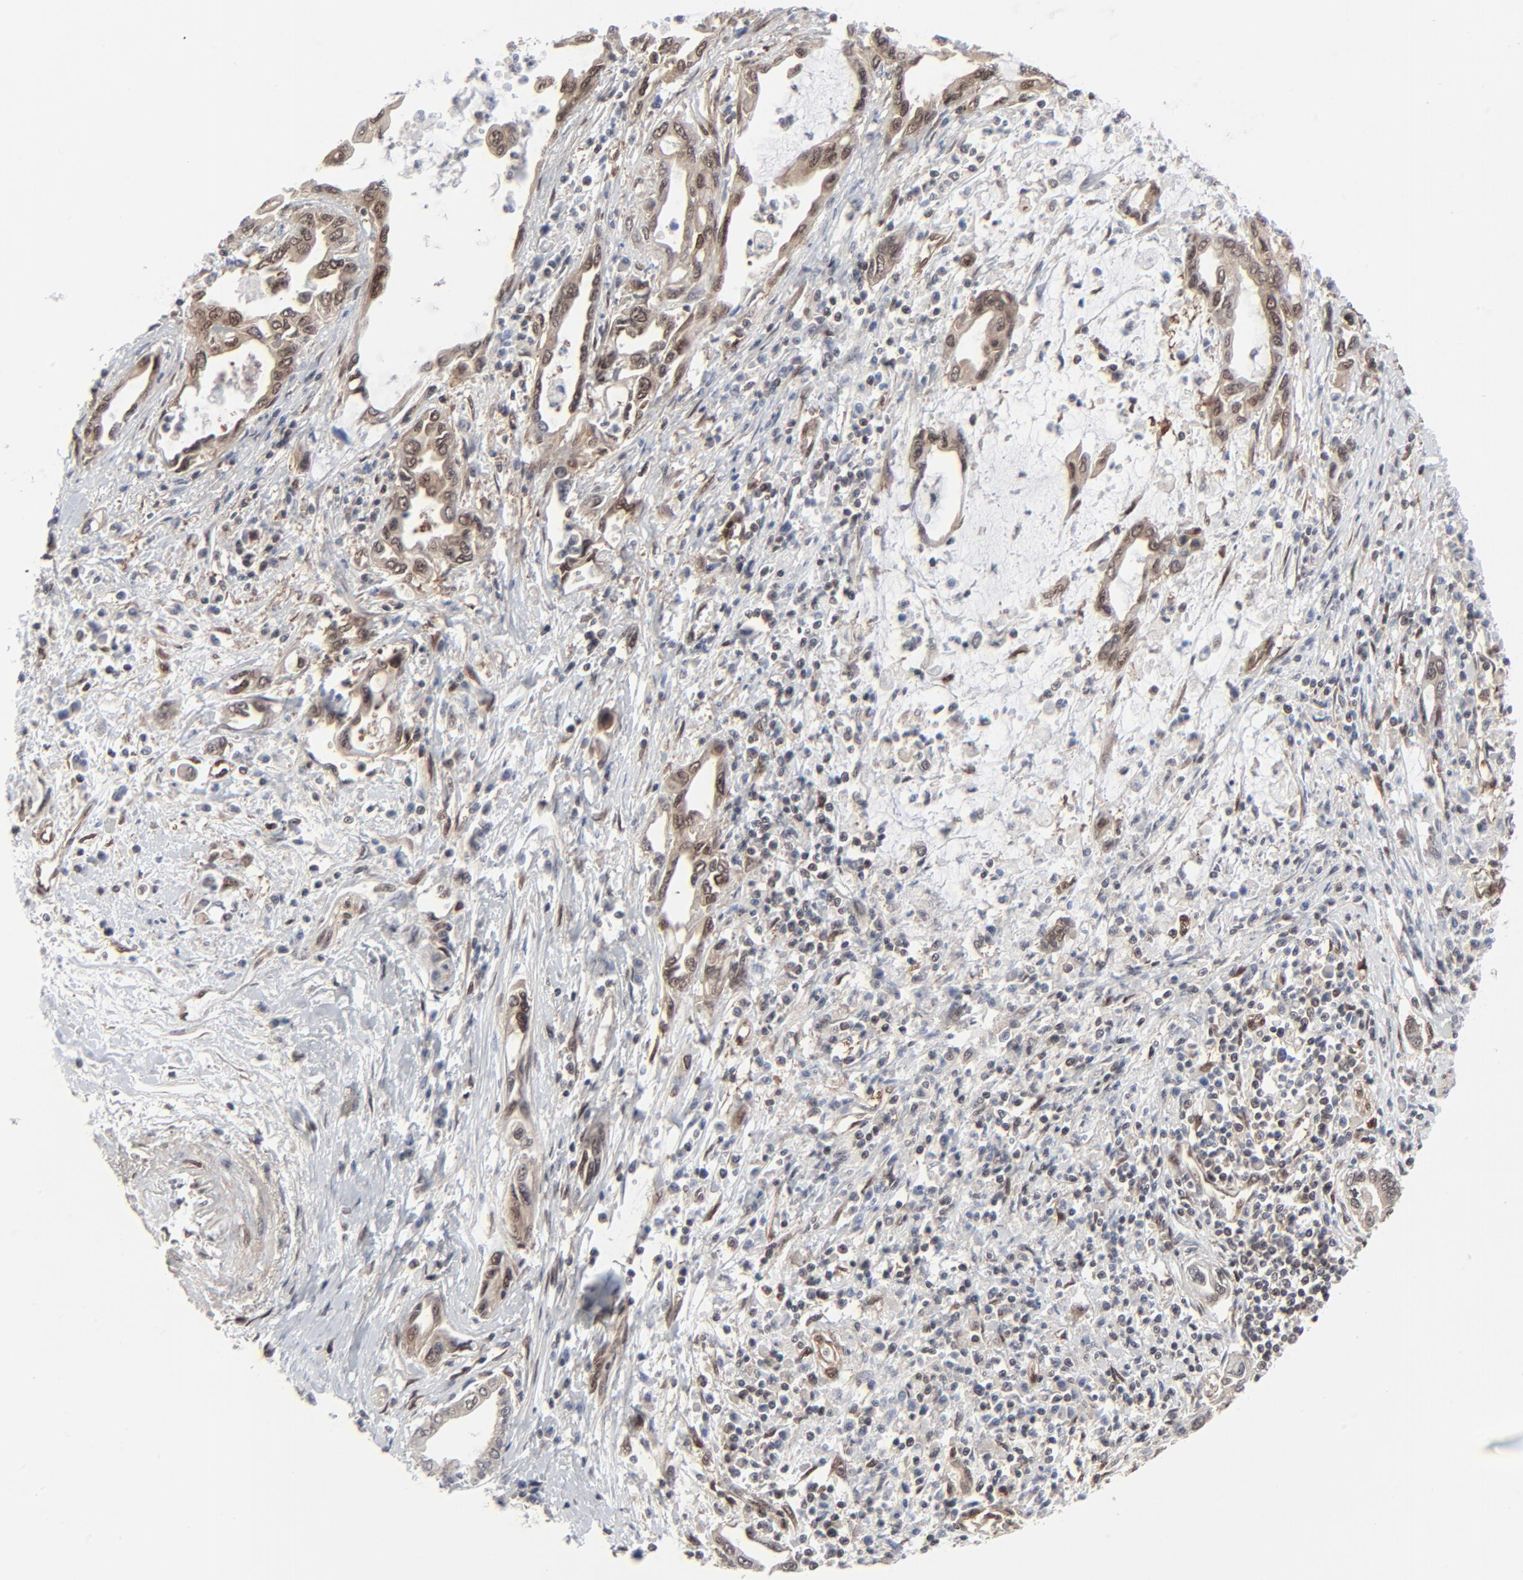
{"staining": {"intensity": "weak", "quantity": "25%-75%", "location": "cytoplasmic/membranous,nuclear"}, "tissue": "pancreatic cancer", "cell_type": "Tumor cells", "image_type": "cancer", "snomed": [{"axis": "morphology", "description": "Adenocarcinoma, NOS"}, {"axis": "topography", "description": "Pancreas"}], "caption": "About 25%-75% of tumor cells in pancreatic cancer (adenocarcinoma) show weak cytoplasmic/membranous and nuclear protein staining as visualized by brown immunohistochemical staining.", "gene": "AKT1", "patient": {"sex": "female", "age": 57}}